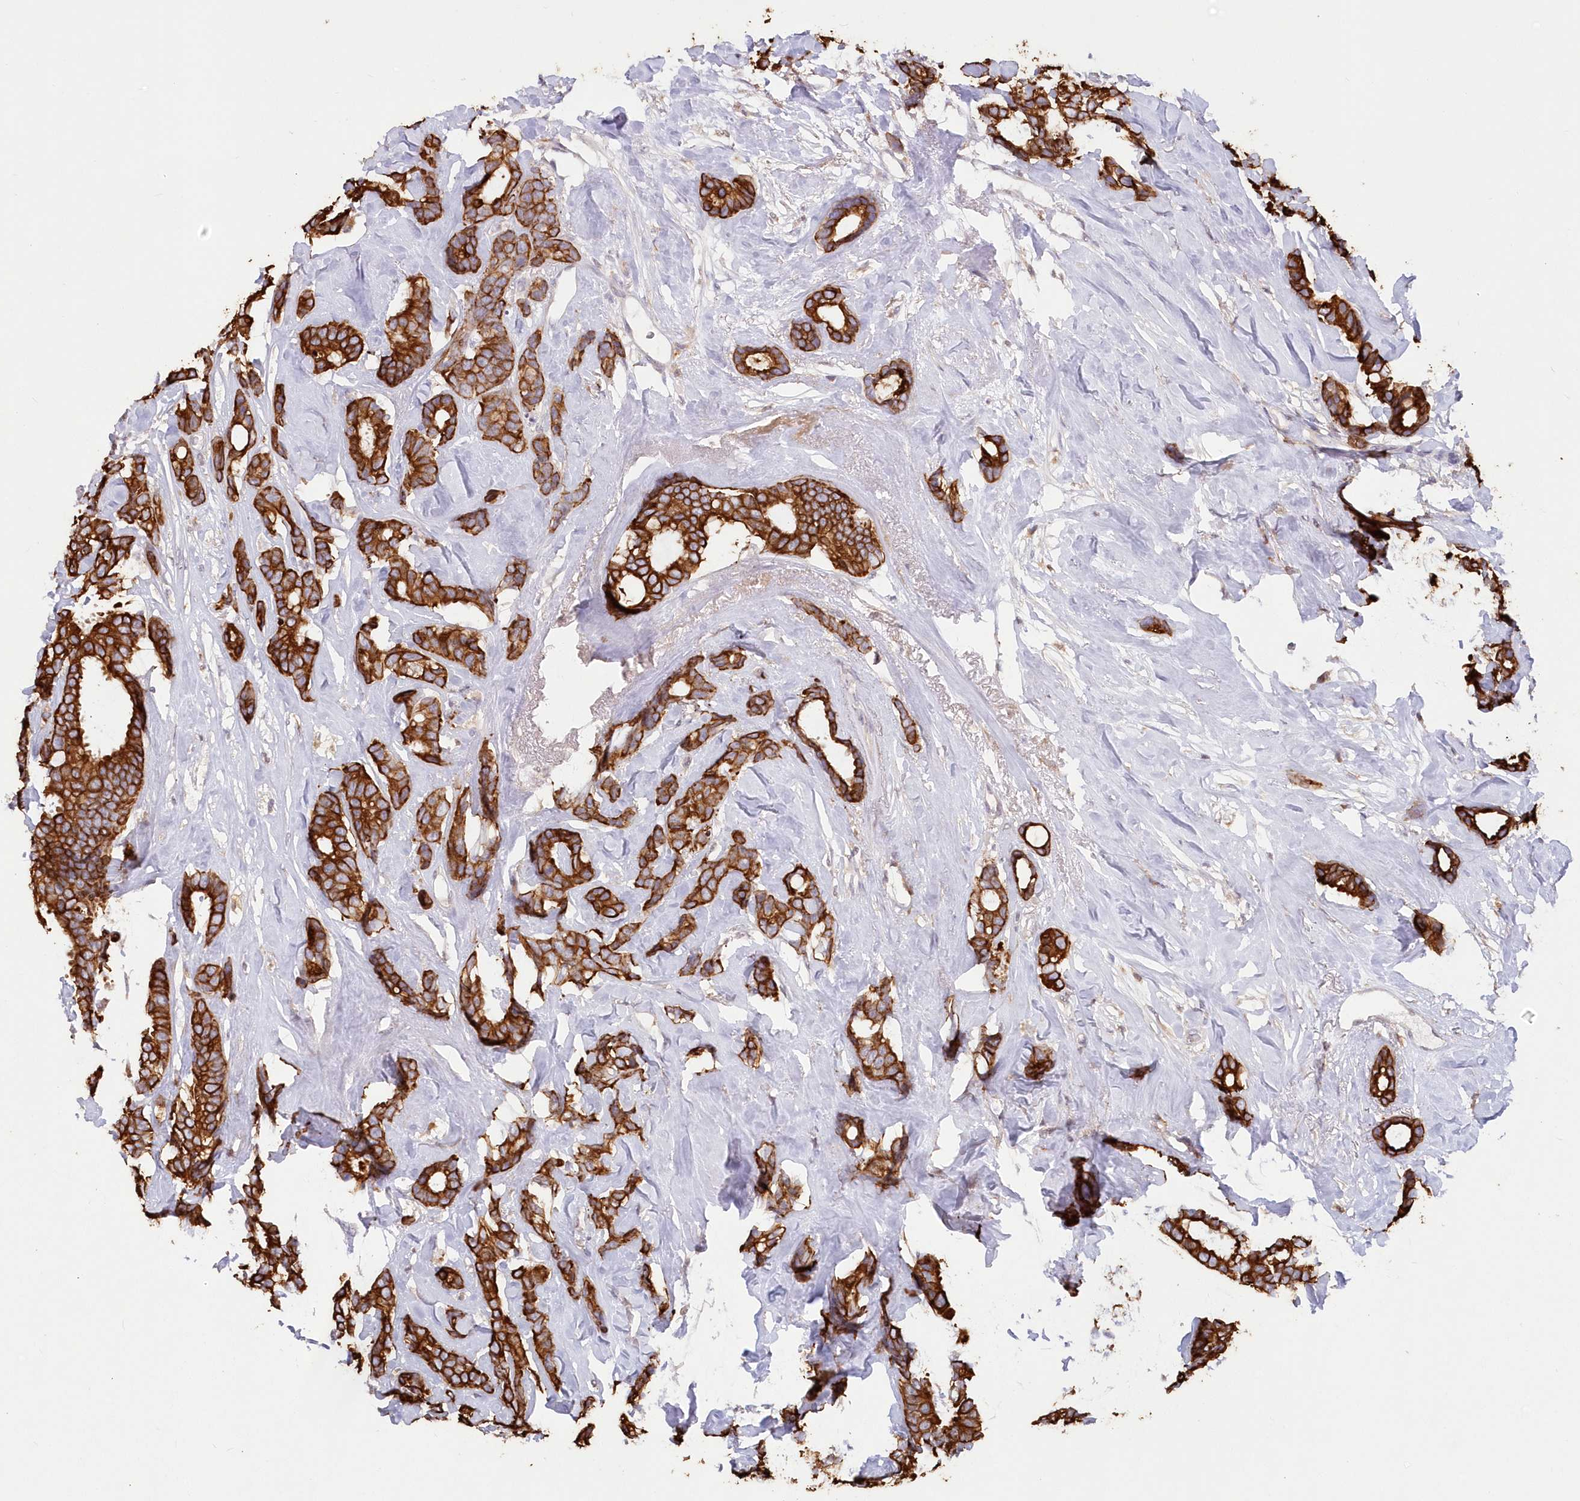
{"staining": {"intensity": "strong", "quantity": ">75%", "location": "cytoplasmic/membranous"}, "tissue": "breast cancer", "cell_type": "Tumor cells", "image_type": "cancer", "snomed": [{"axis": "morphology", "description": "Duct carcinoma"}, {"axis": "topography", "description": "Breast"}], "caption": "IHC image of human breast cancer stained for a protein (brown), which displays high levels of strong cytoplasmic/membranous staining in about >75% of tumor cells.", "gene": "SNED1", "patient": {"sex": "female", "age": 87}}